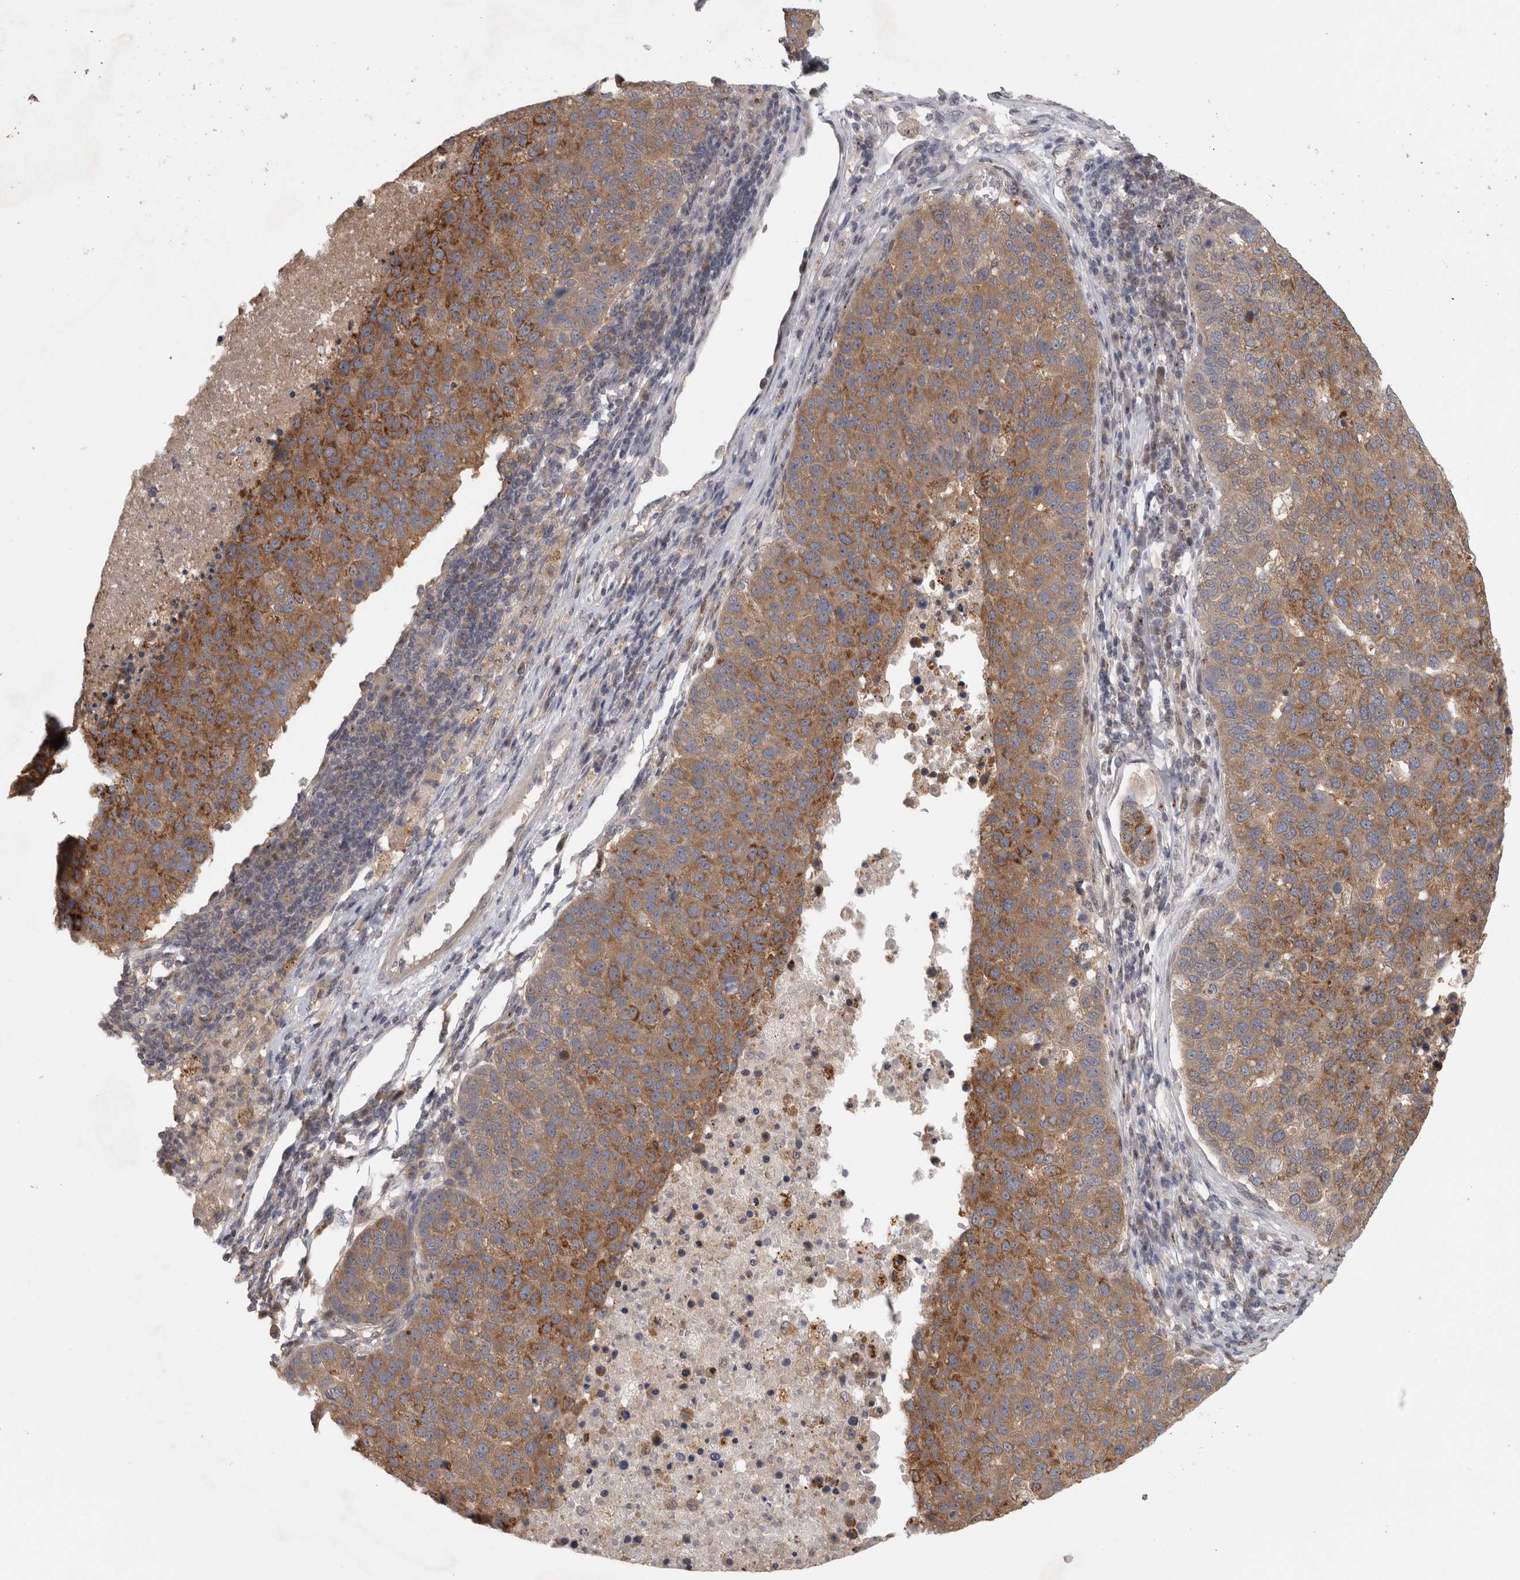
{"staining": {"intensity": "moderate", "quantity": ">75%", "location": "cytoplasmic/membranous"}, "tissue": "pancreatic cancer", "cell_type": "Tumor cells", "image_type": "cancer", "snomed": [{"axis": "morphology", "description": "Adenocarcinoma, NOS"}, {"axis": "topography", "description": "Pancreas"}], "caption": "There is medium levels of moderate cytoplasmic/membranous staining in tumor cells of pancreatic cancer, as demonstrated by immunohistochemical staining (brown color).", "gene": "PIGP", "patient": {"sex": "female", "age": 61}}